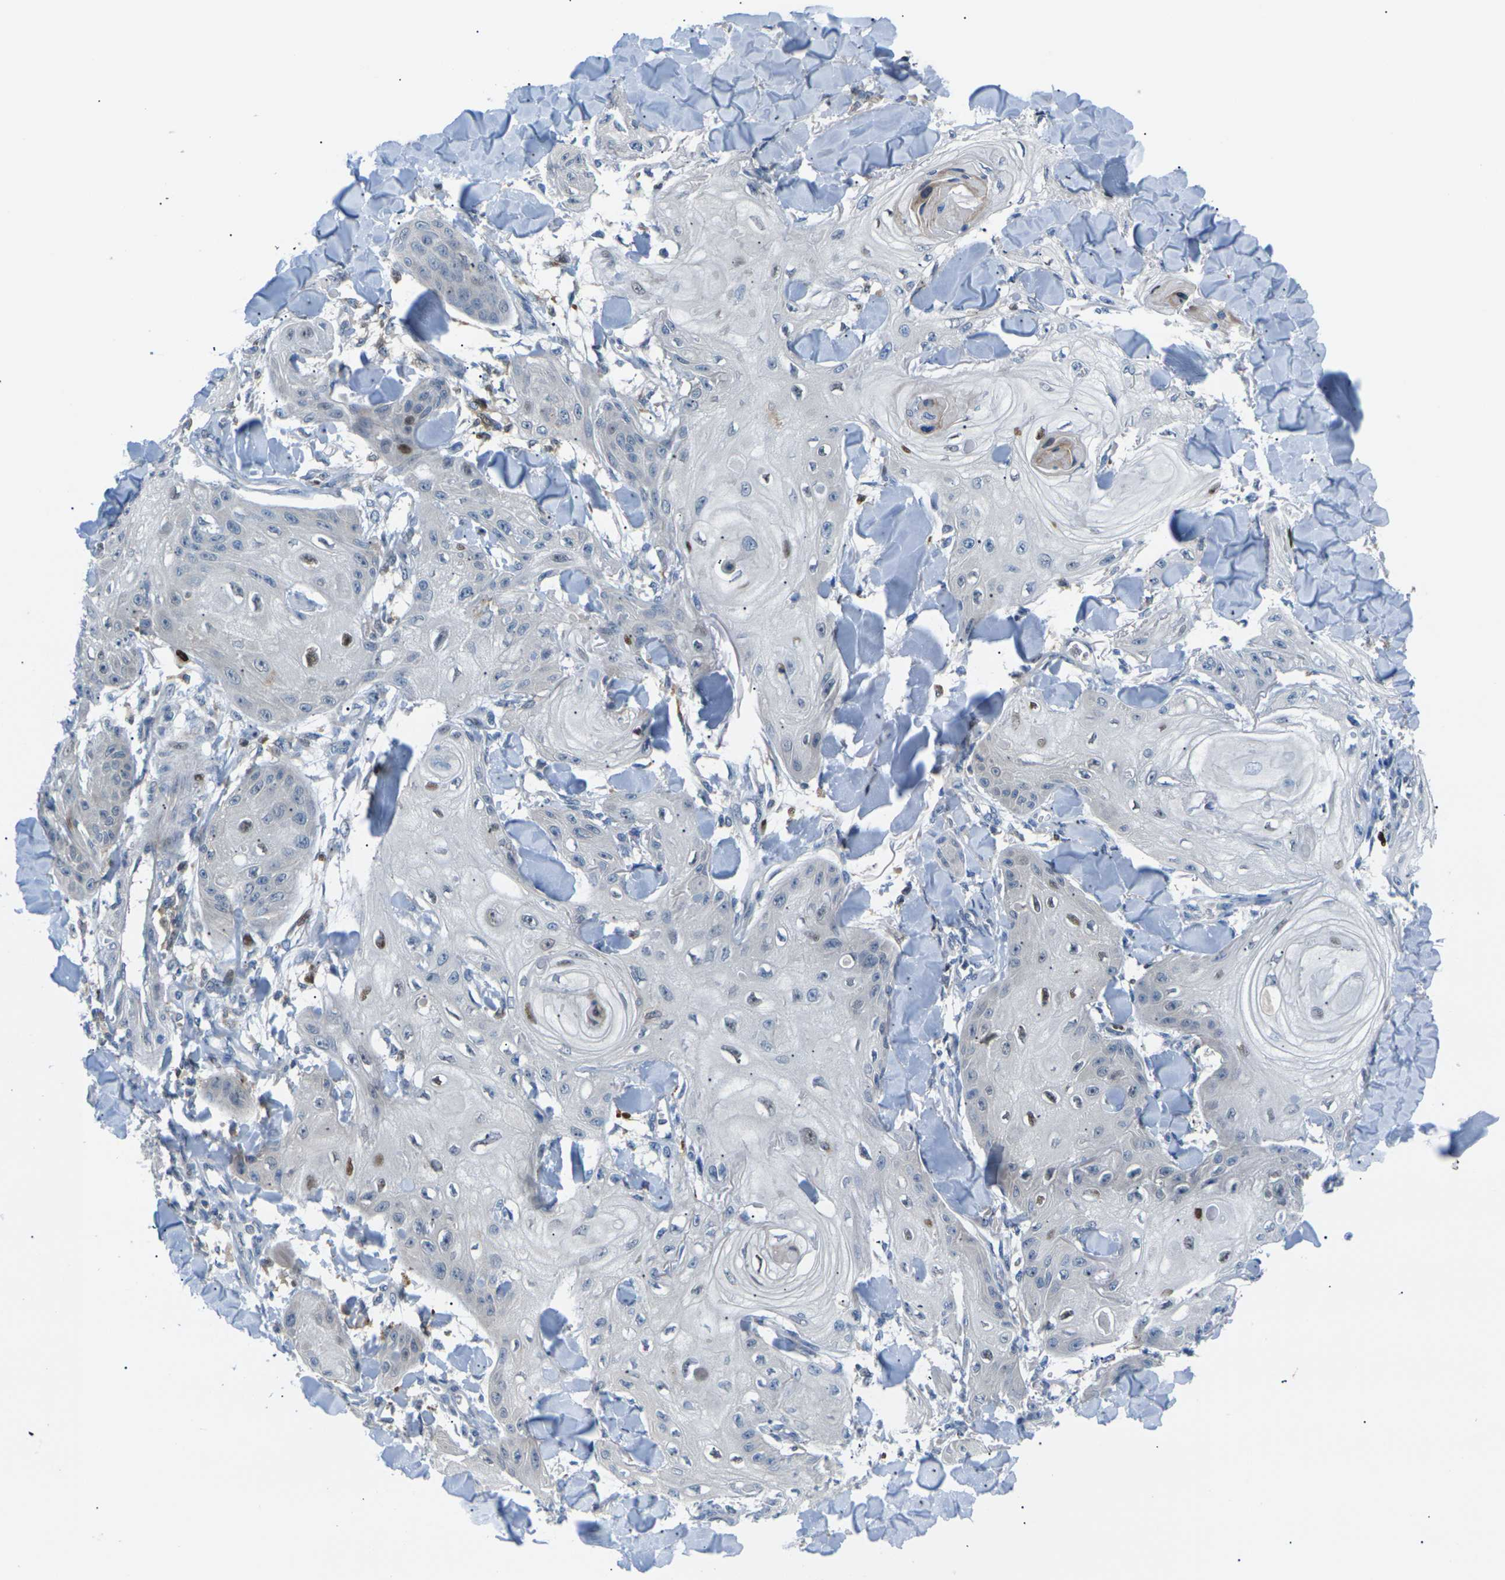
{"staining": {"intensity": "moderate", "quantity": "<25%", "location": "nuclear"}, "tissue": "skin cancer", "cell_type": "Tumor cells", "image_type": "cancer", "snomed": [{"axis": "morphology", "description": "Squamous cell carcinoma, NOS"}, {"axis": "topography", "description": "Skin"}], "caption": "High-power microscopy captured an IHC photomicrograph of skin cancer, revealing moderate nuclear expression in about <25% of tumor cells. Using DAB (3,3'-diaminobenzidine) (brown) and hematoxylin (blue) stains, captured at high magnification using brightfield microscopy.", "gene": "RPS6KA3", "patient": {"sex": "male", "age": 74}}